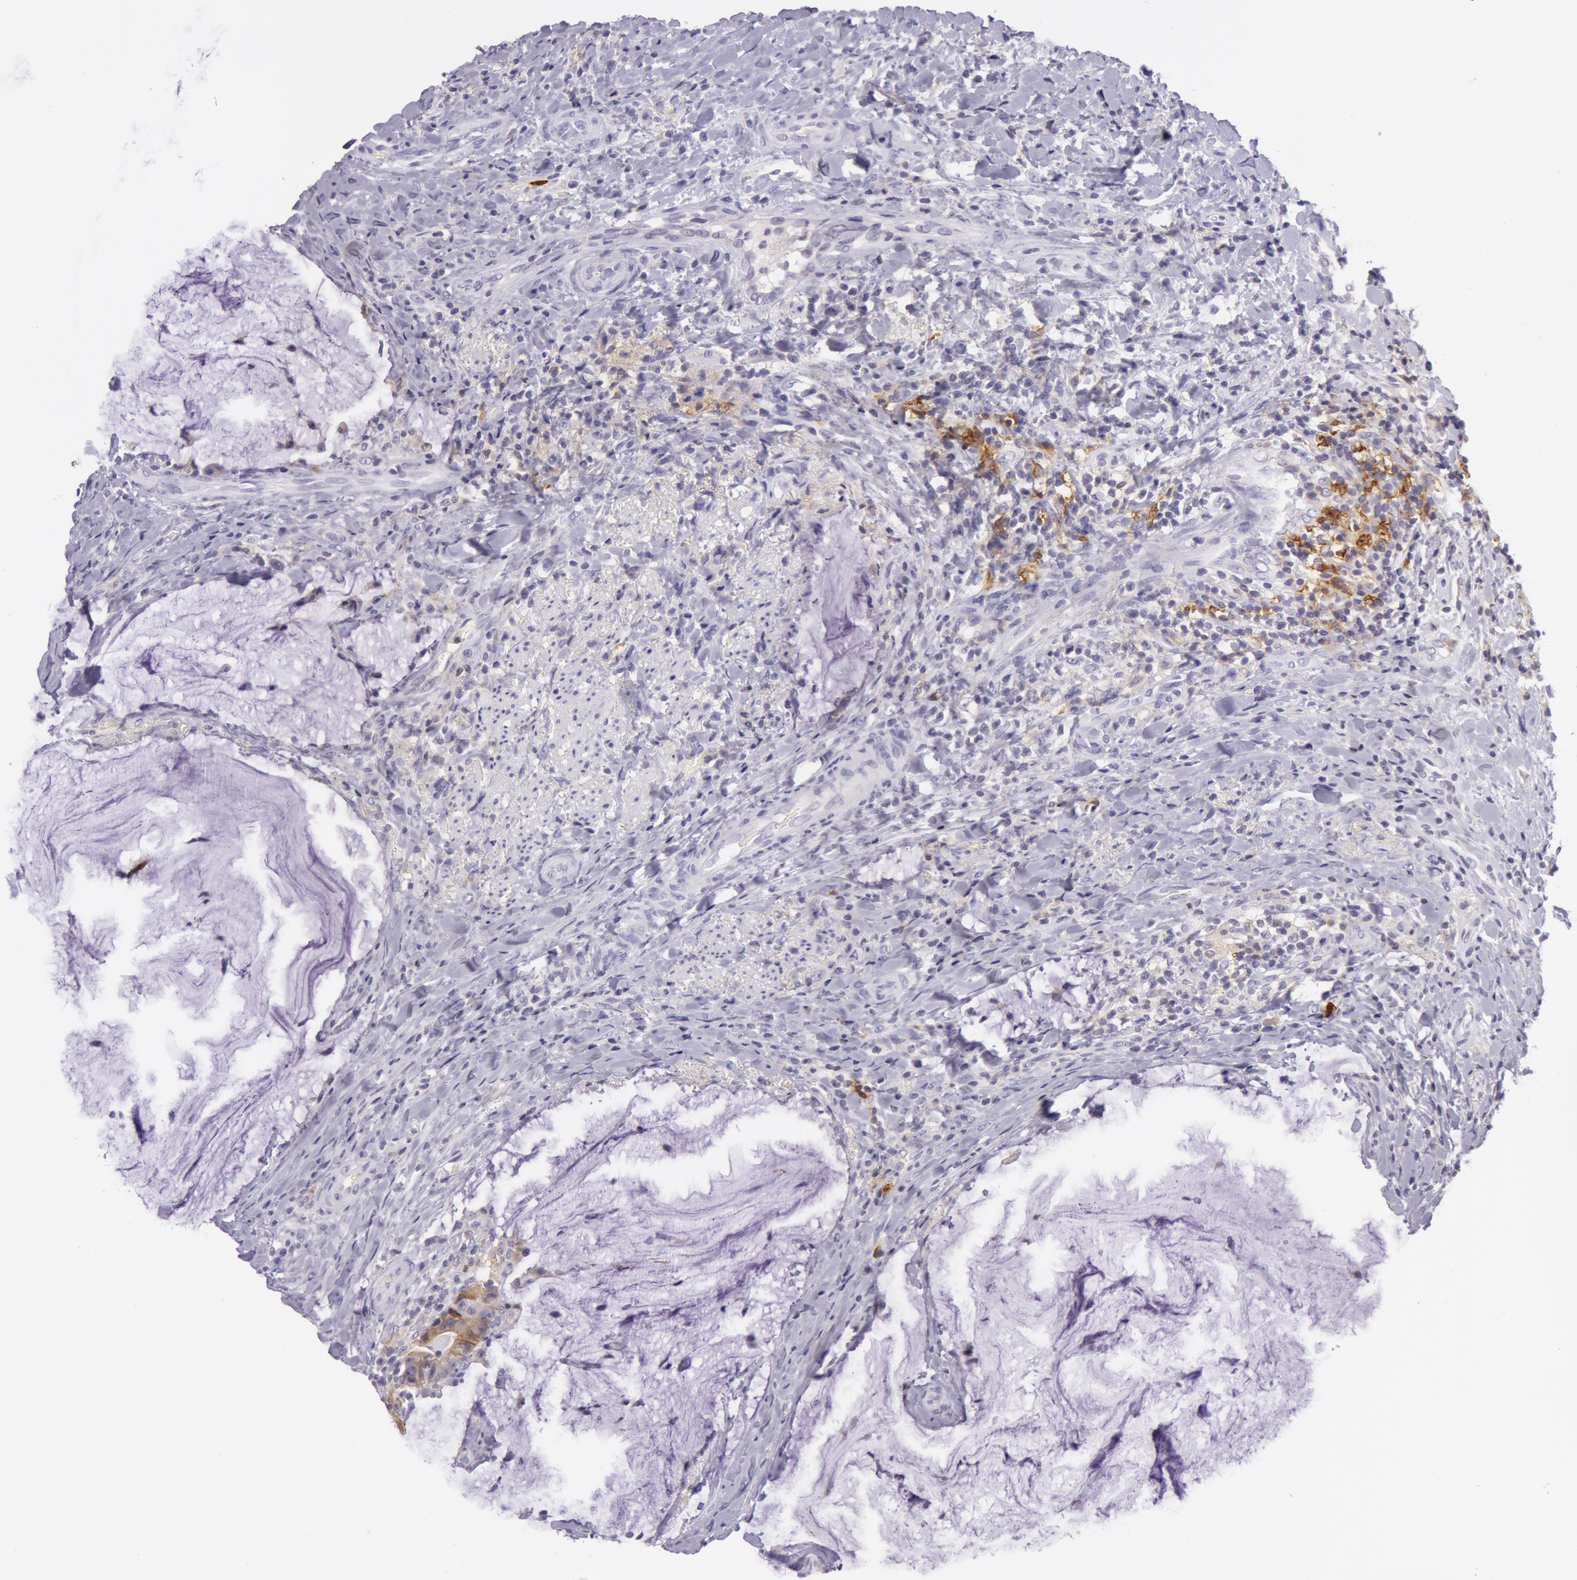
{"staining": {"intensity": "moderate", "quantity": "<25%", "location": "cytoplasmic/membranous"}, "tissue": "colorectal cancer", "cell_type": "Tumor cells", "image_type": "cancer", "snomed": [{"axis": "morphology", "description": "Adenocarcinoma, NOS"}, {"axis": "topography", "description": "Rectum"}], "caption": "Tumor cells show moderate cytoplasmic/membranous expression in approximately <25% of cells in adenocarcinoma (colorectal).", "gene": "LY75", "patient": {"sex": "female", "age": 71}}